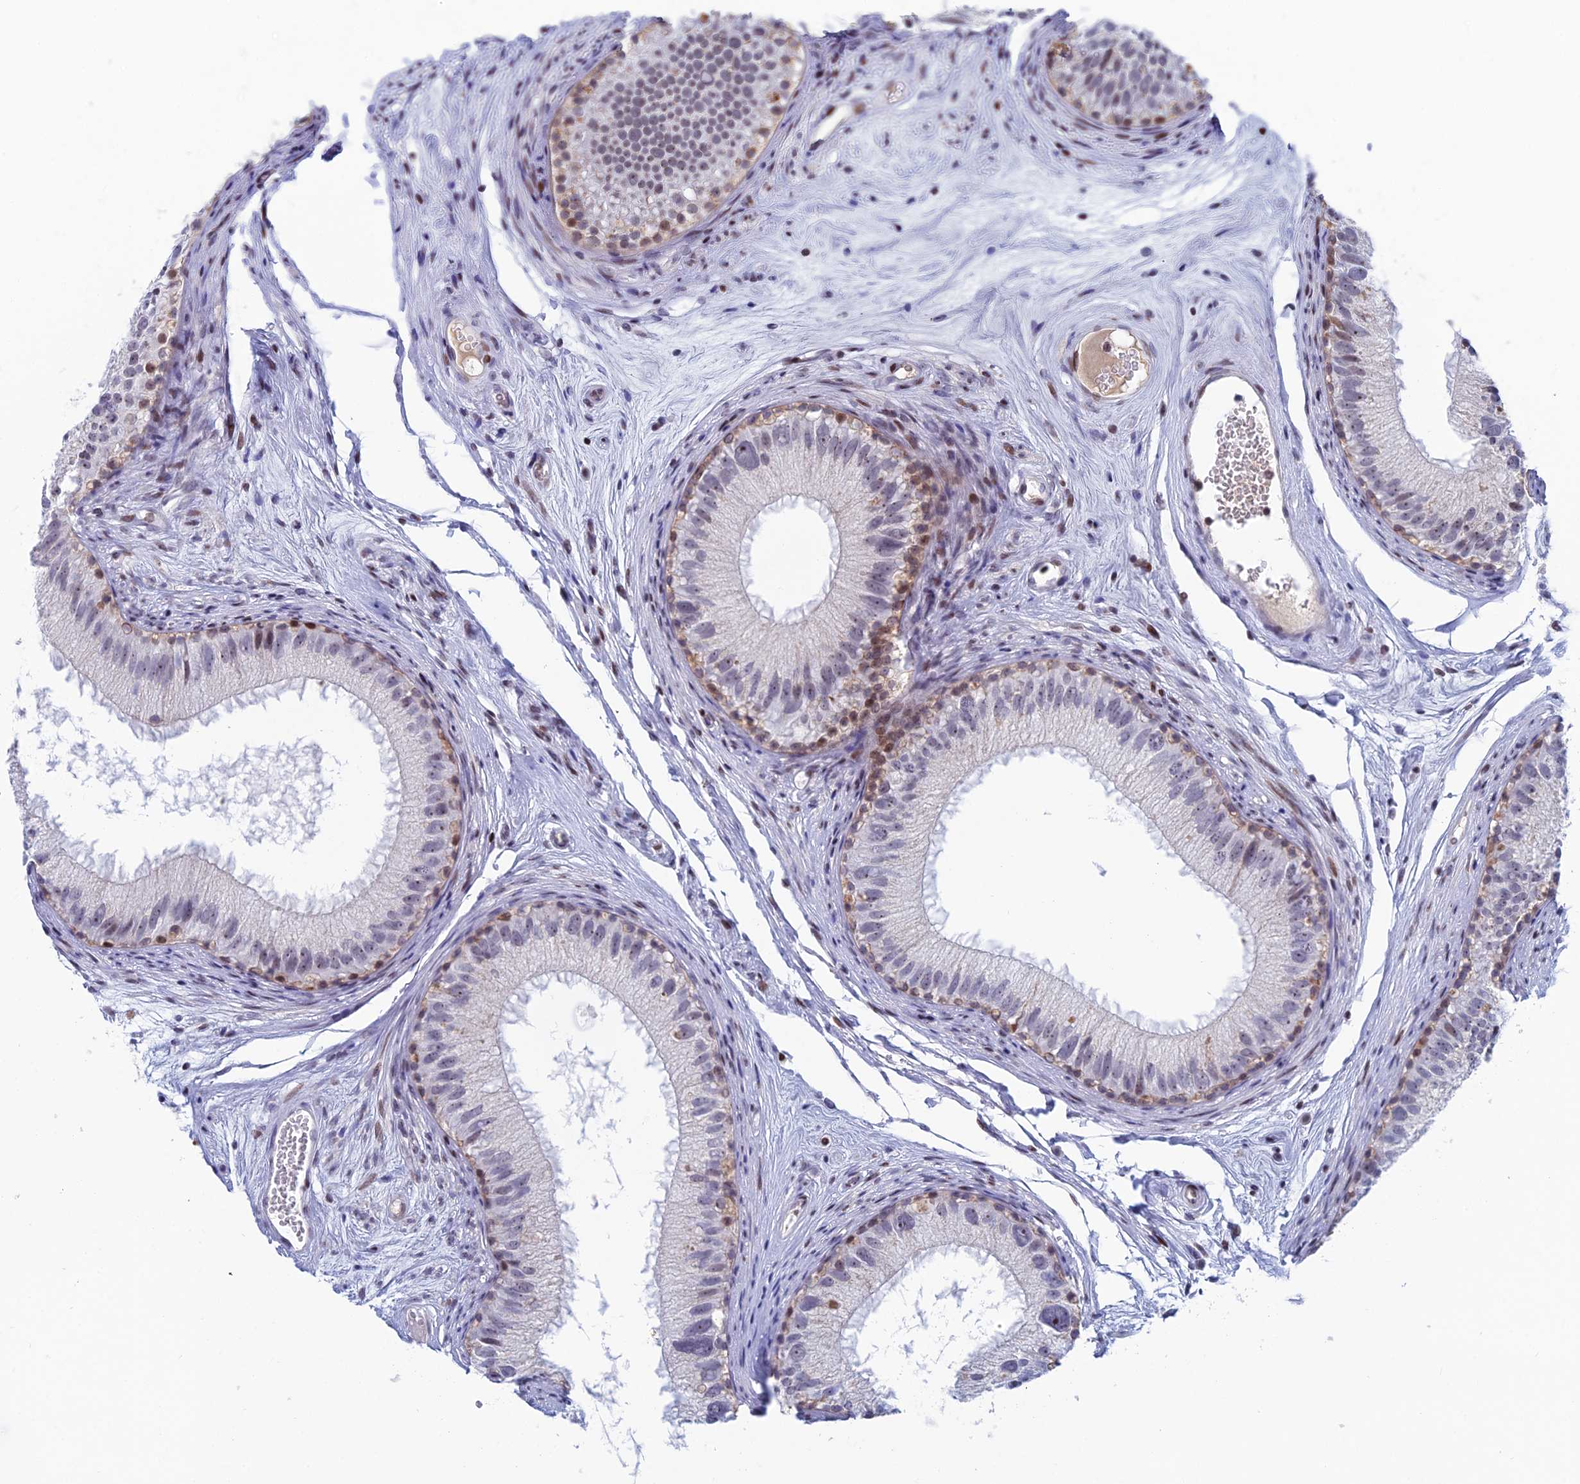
{"staining": {"intensity": "moderate", "quantity": "<25%", "location": "nuclear"}, "tissue": "epididymis", "cell_type": "Glandular cells", "image_type": "normal", "snomed": [{"axis": "morphology", "description": "Normal tissue, NOS"}, {"axis": "topography", "description": "Epididymis"}], "caption": "Immunohistochemistry (IHC) histopathology image of unremarkable epididymis: human epididymis stained using IHC displays low levels of moderate protein expression localized specifically in the nuclear of glandular cells, appearing as a nuclear brown color.", "gene": "AFF3", "patient": {"sex": "male", "age": 77}}